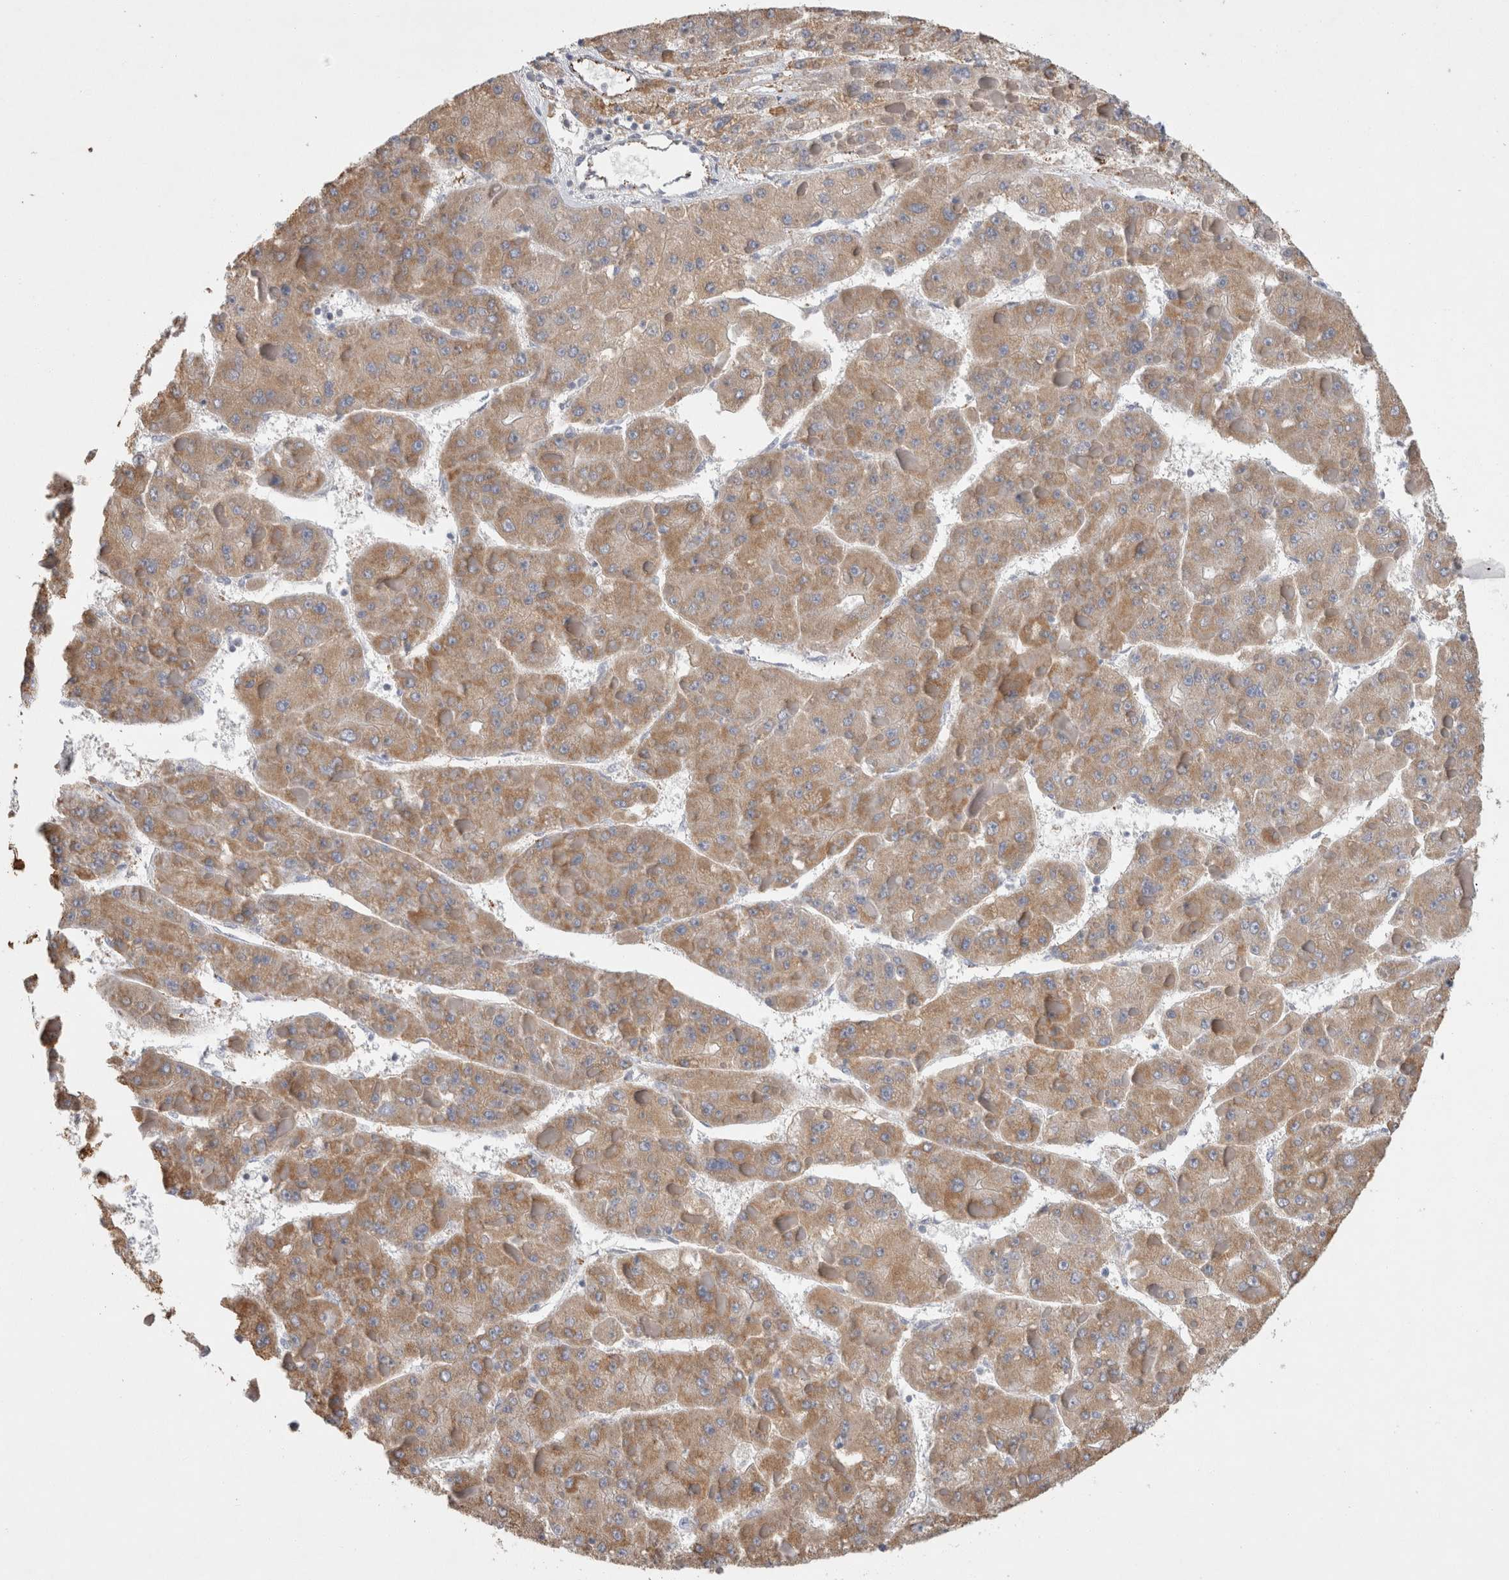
{"staining": {"intensity": "moderate", "quantity": ">75%", "location": "cytoplasmic/membranous"}, "tissue": "liver cancer", "cell_type": "Tumor cells", "image_type": "cancer", "snomed": [{"axis": "morphology", "description": "Carcinoma, Hepatocellular, NOS"}, {"axis": "topography", "description": "Liver"}], "caption": "Liver cancer (hepatocellular carcinoma) tissue demonstrates moderate cytoplasmic/membranous expression in approximately >75% of tumor cells", "gene": "IARS2", "patient": {"sex": "female", "age": 73}}